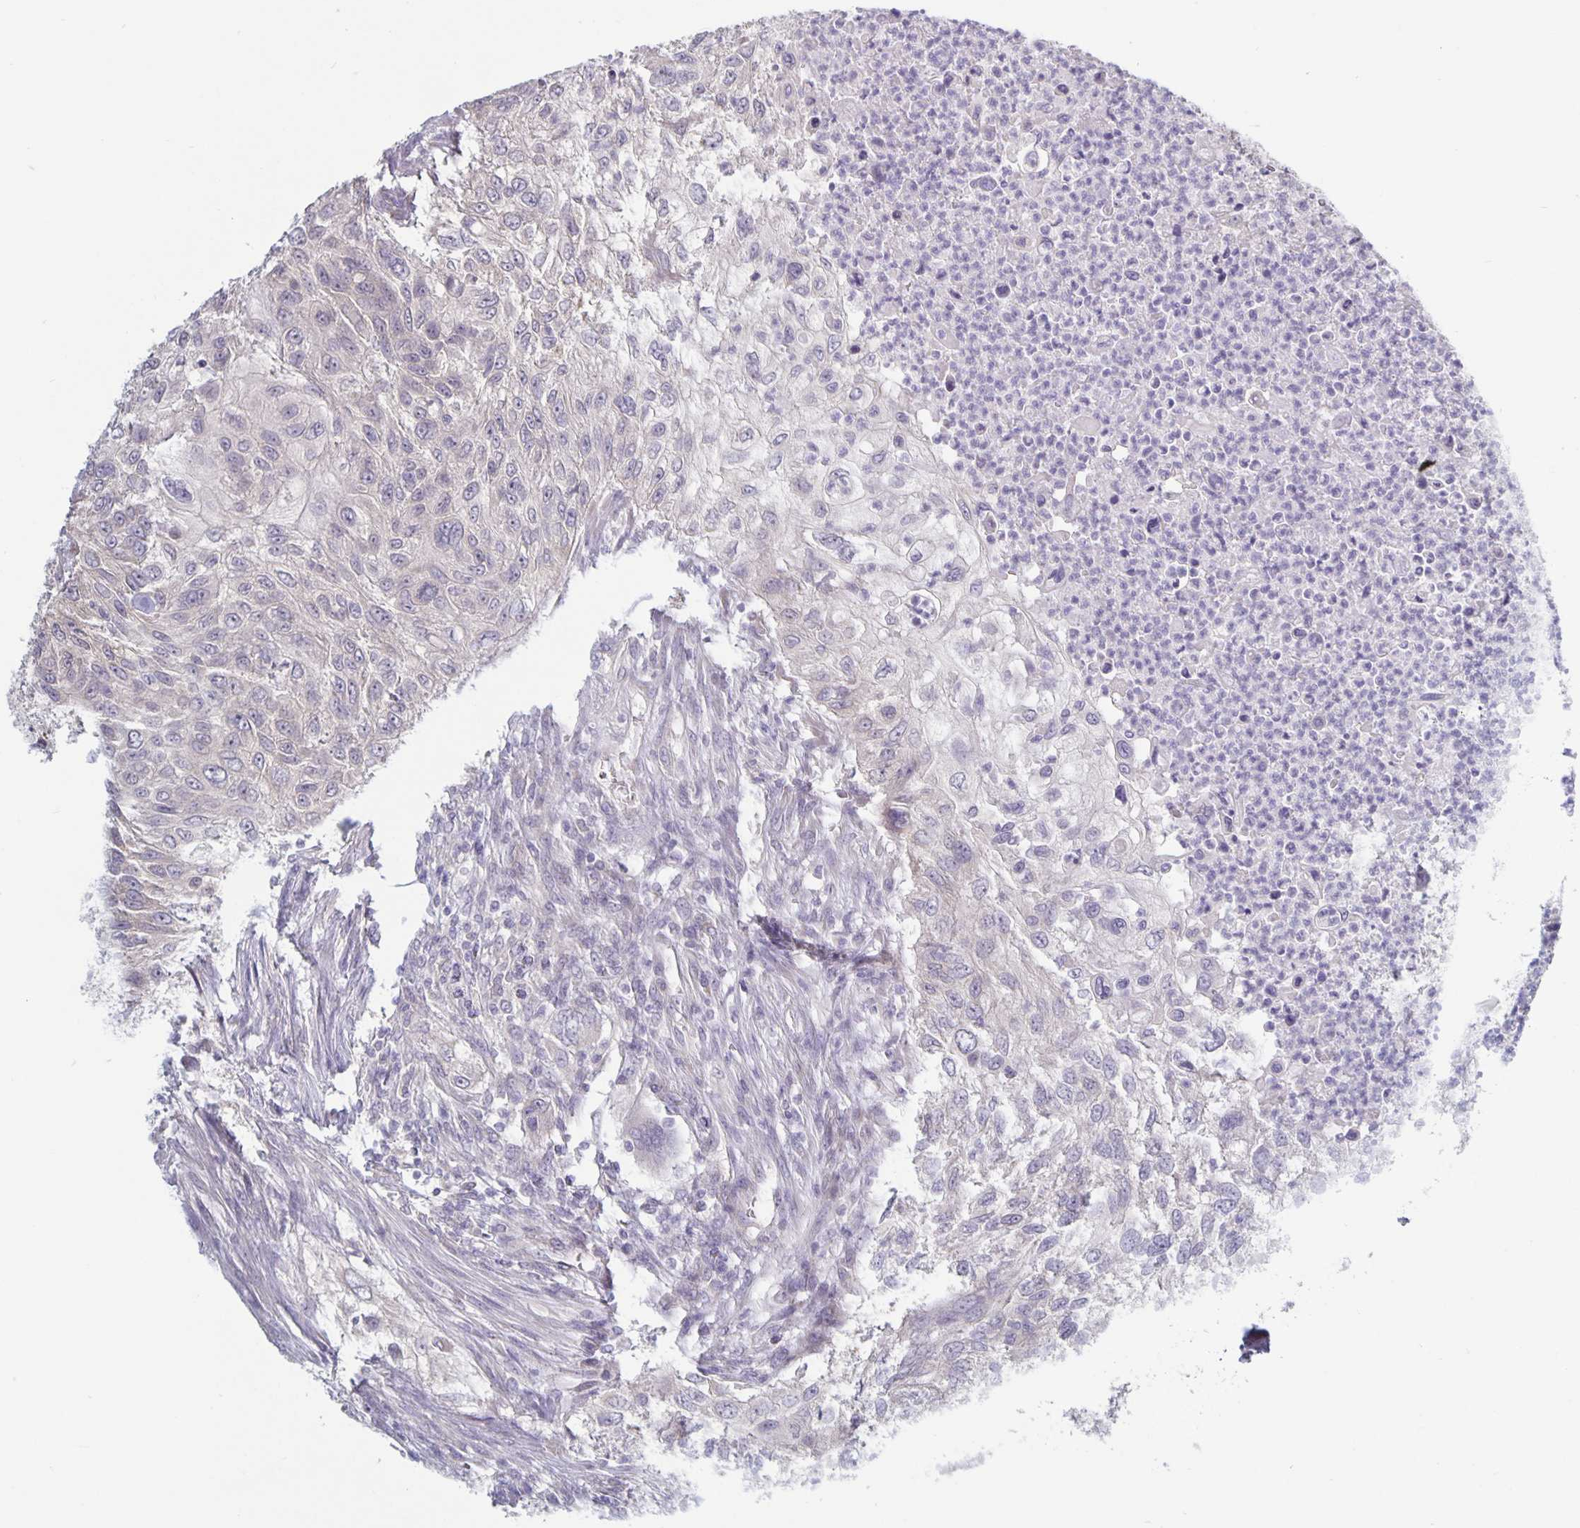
{"staining": {"intensity": "negative", "quantity": "none", "location": "none"}, "tissue": "urothelial cancer", "cell_type": "Tumor cells", "image_type": "cancer", "snomed": [{"axis": "morphology", "description": "Urothelial carcinoma, High grade"}, {"axis": "topography", "description": "Urinary bladder"}], "caption": "Urothelial cancer stained for a protein using IHC demonstrates no staining tumor cells.", "gene": "PLCB3", "patient": {"sex": "female", "age": 60}}